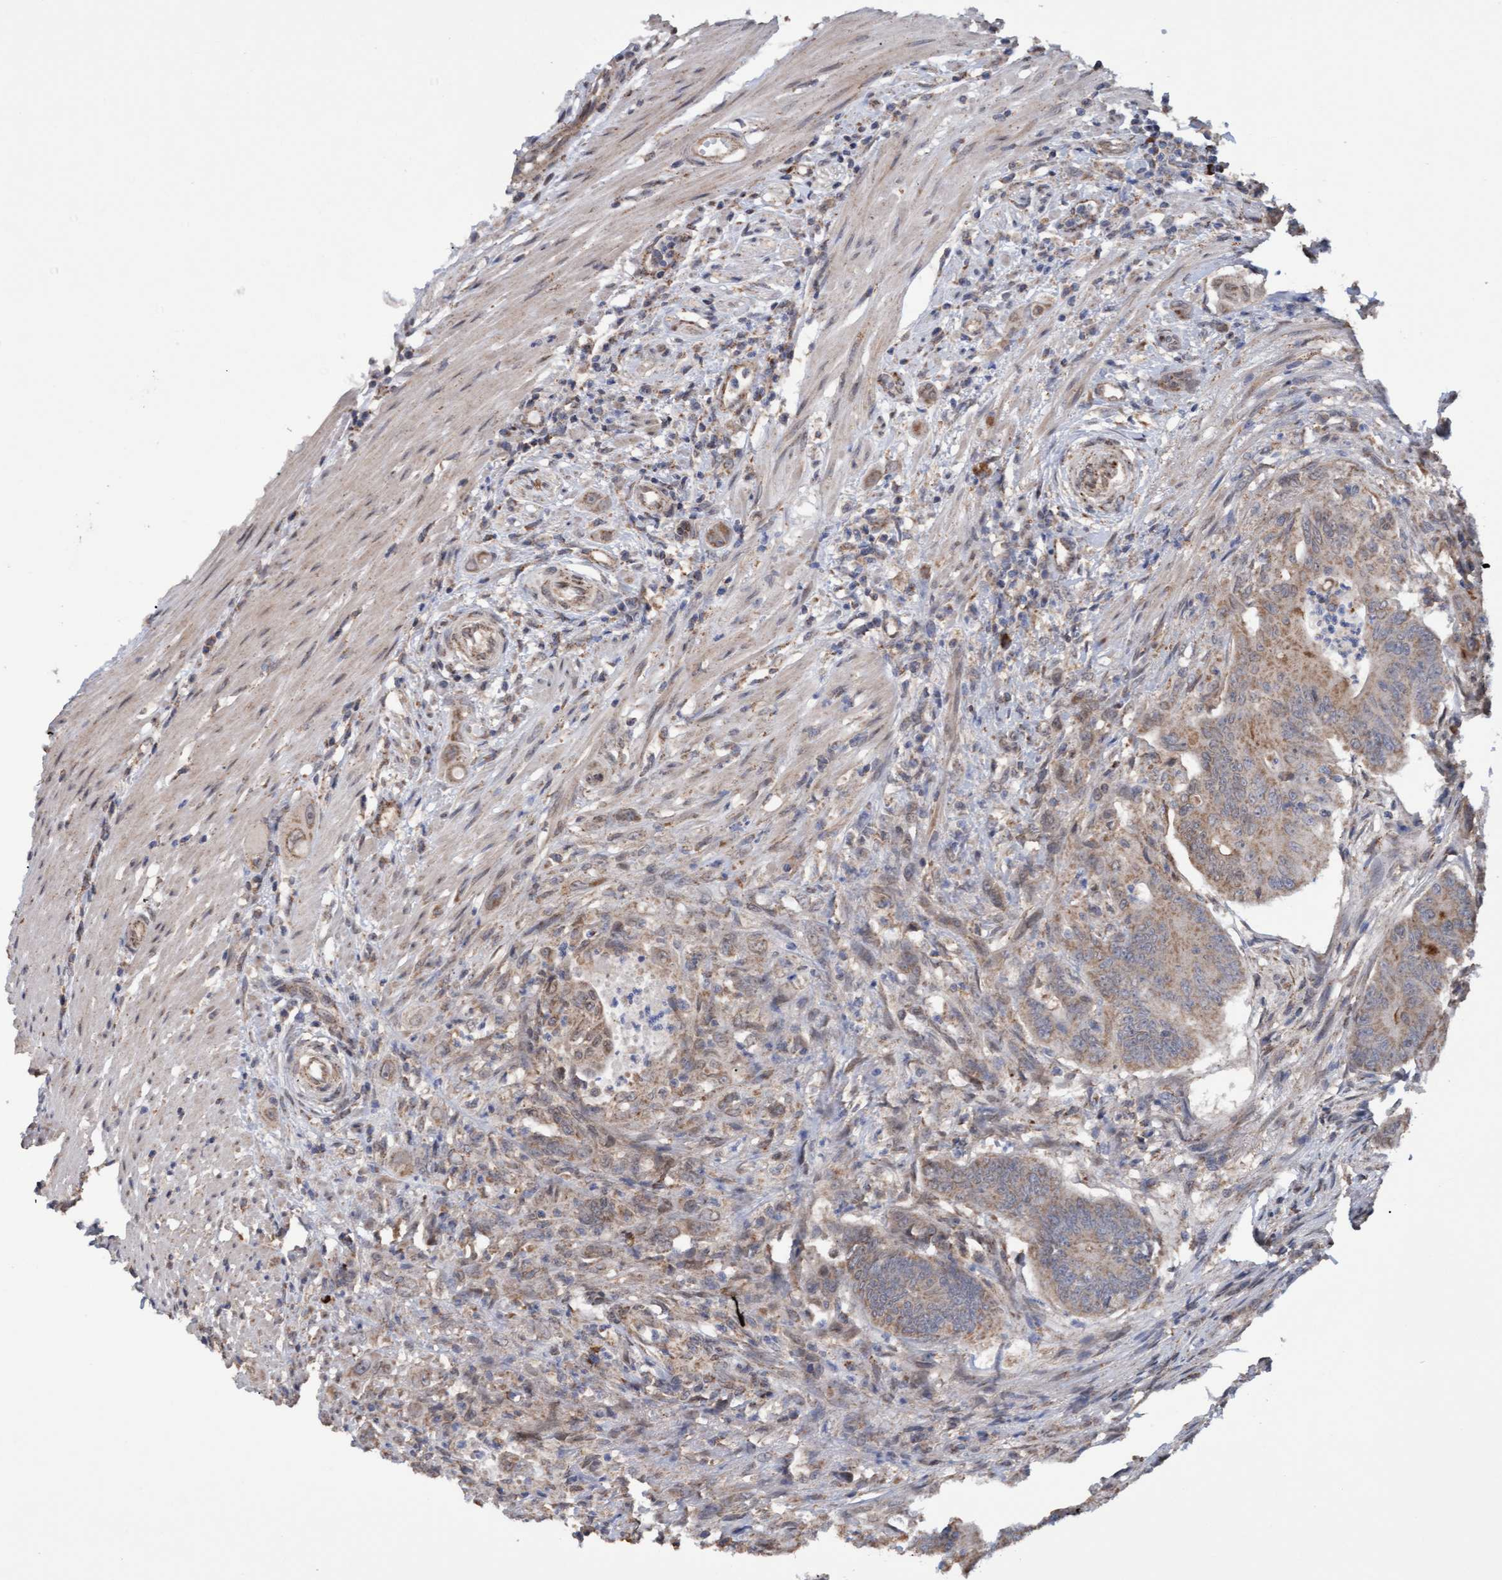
{"staining": {"intensity": "weak", "quantity": "<25%", "location": "cytoplasmic/membranous"}, "tissue": "colorectal cancer", "cell_type": "Tumor cells", "image_type": "cancer", "snomed": [{"axis": "morphology", "description": "Adenoma, NOS"}, {"axis": "morphology", "description": "Adenocarcinoma, NOS"}, {"axis": "topography", "description": "Colon"}], "caption": "High power microscopy photomicrograph of an IHC micrograph of colorectal cancer, revealing no significant positivity in tumor cells.", "gene": "MGLL", "patient": {"sex": "male", "age": 79}}